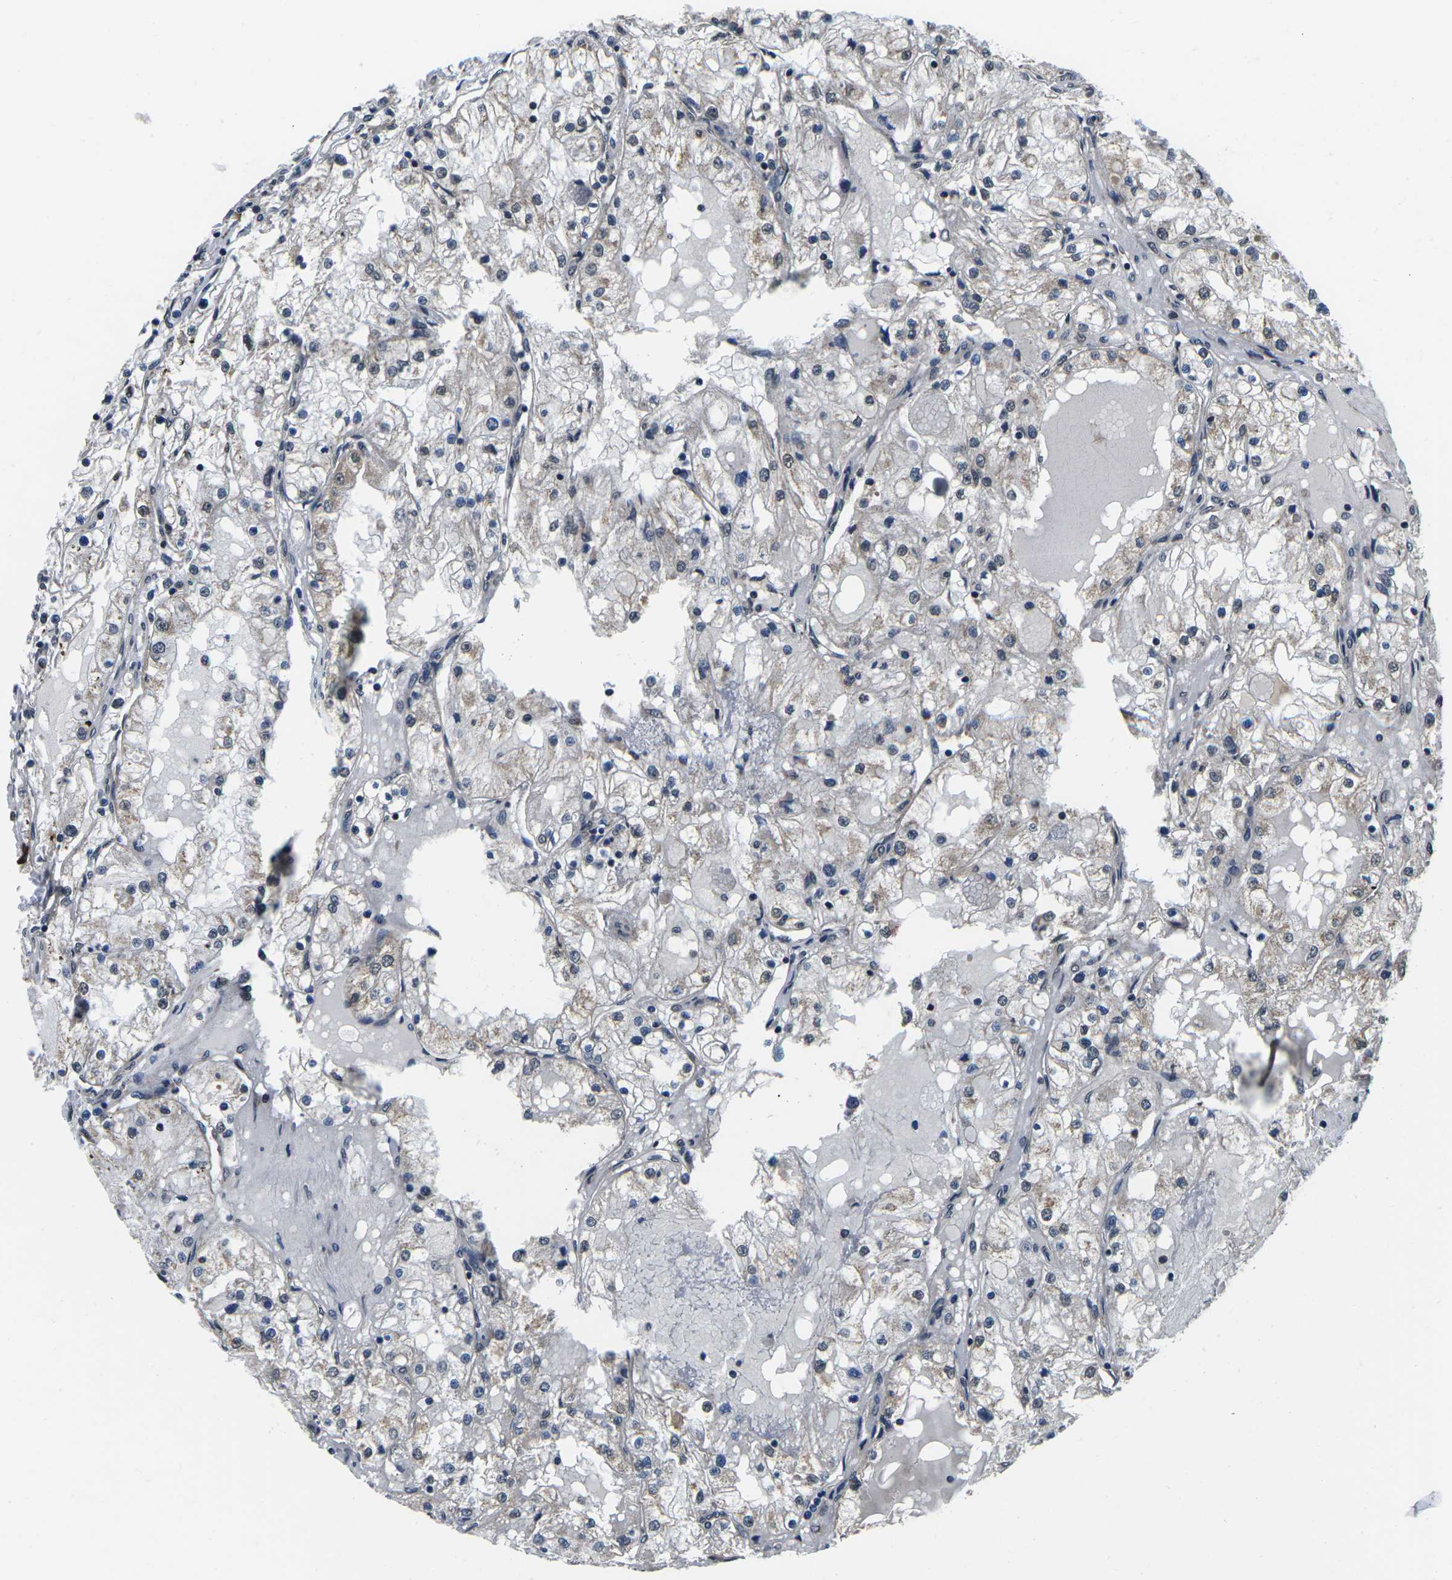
{"staining": {"intensity": "moderate", "quantity": "<25%", "location": "cytoplasmic/membranous"}, "tissue": "renal cancer", "cell_type": "Tumor cells", "image_type": "cancer", "snomed": [{"axis": "morphology", "description": "Adenocarcinoma, NOS"}, {"axis": "topography", "description": "Kidney"}], "caption": "Moderate cytoplasmic/membranous positivity for a protein is present in about <25% of tumor cells of adenocarcinoma (renal) using immunohistochemistry.", "gene": "CCNE1", "patient": {"sex": "male", "age": 68}}